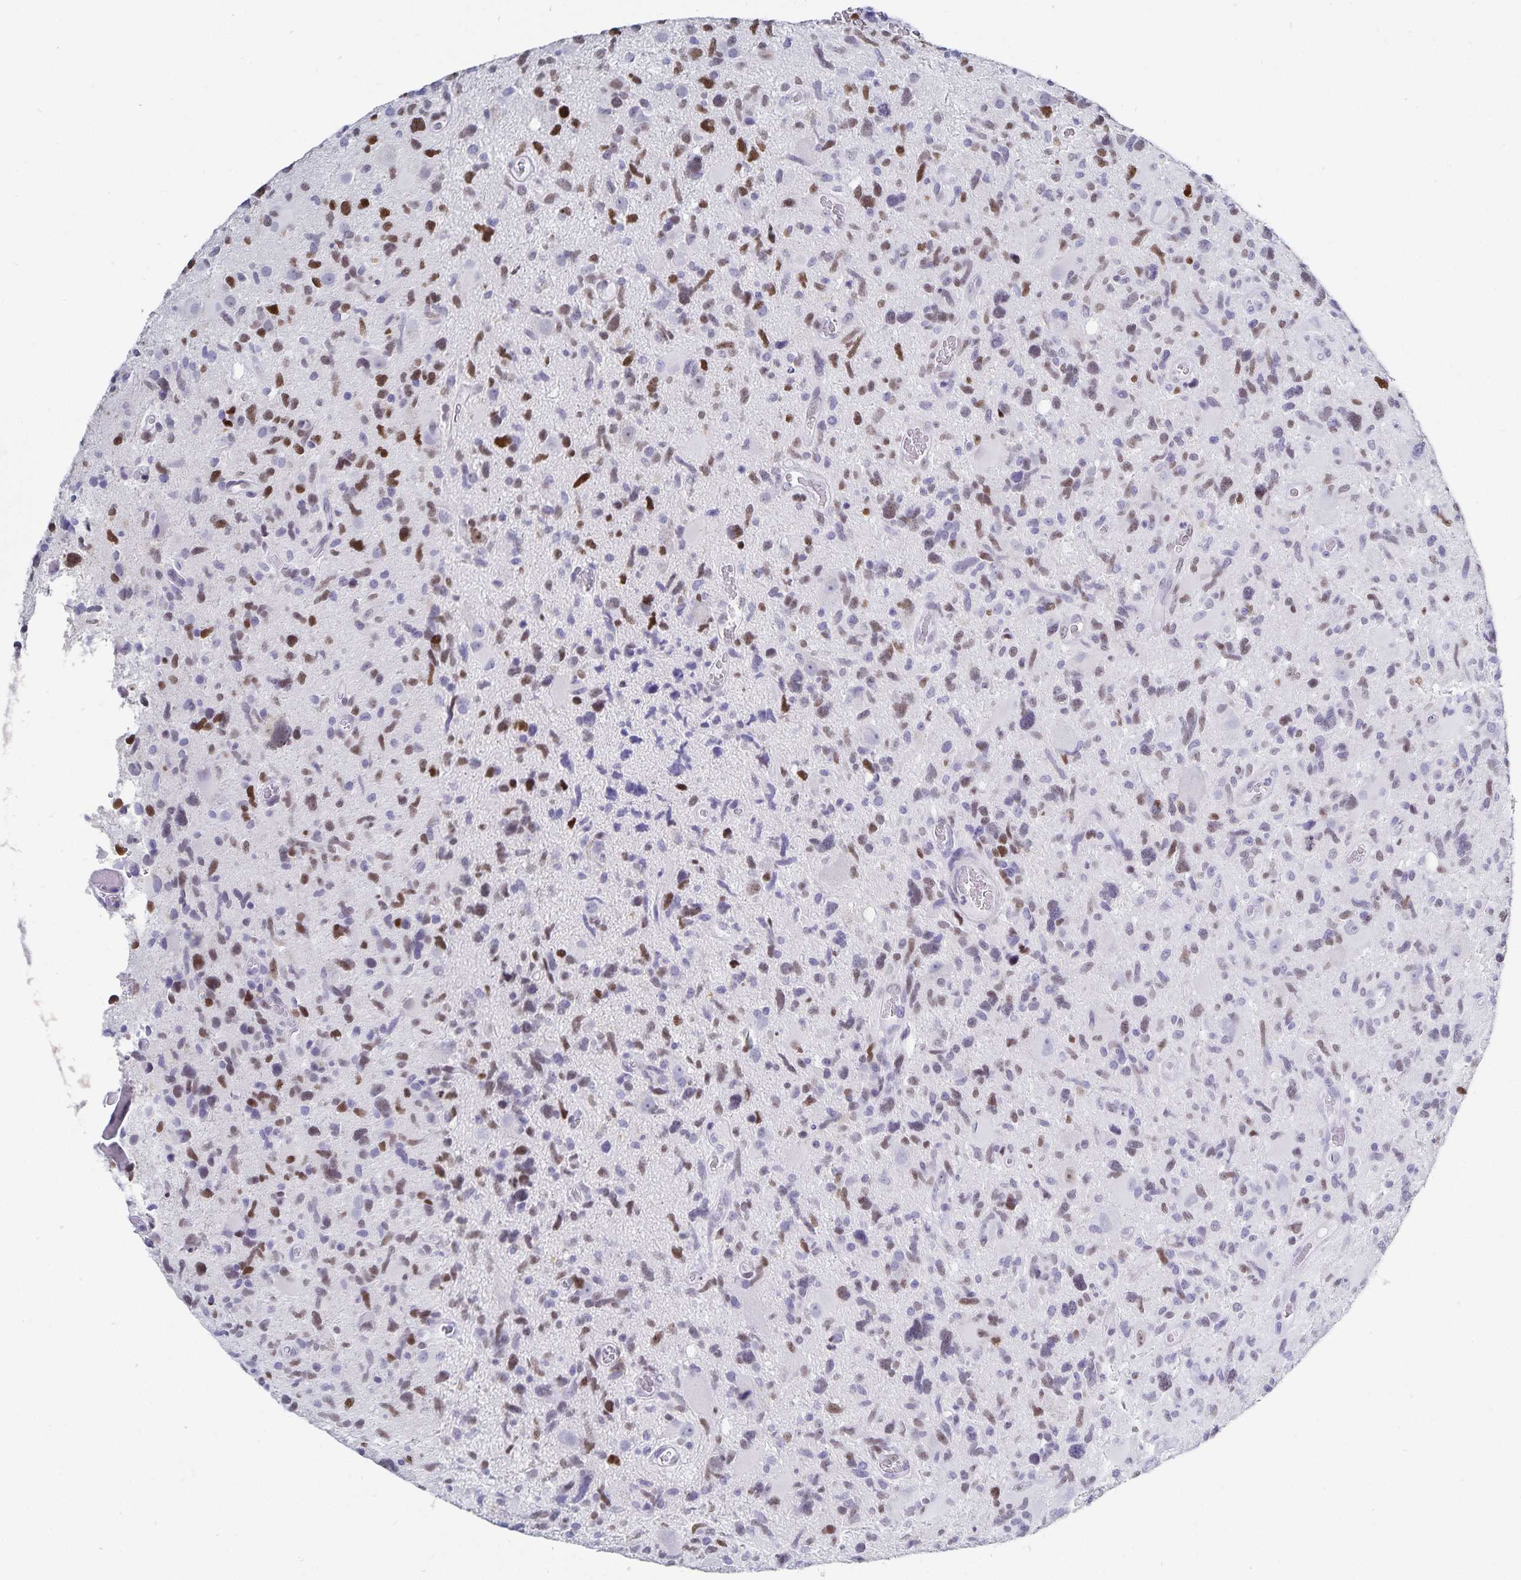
{"staining": {"intensity": "moderate", "quantity": "25%-75%", "location": "nuclear"}, "tissue": "glioma", "cell_type": "Tumor cells", "image_type": "cancer", "snomed": [{"axis": "morphology", "description": "Glioma, malignant, High grade"}, {"axis": "topography", "description": "Brain"}], "caption": "An immunohistochemistry photomicrograph of tumor tissue is shown. Protein staining in brown highlights moderate nuclear positivity in high-grade glioma (malignant) within tumor cells.", "gene": "HMGB3", "patient": {"sex": "male", "age": 49}}